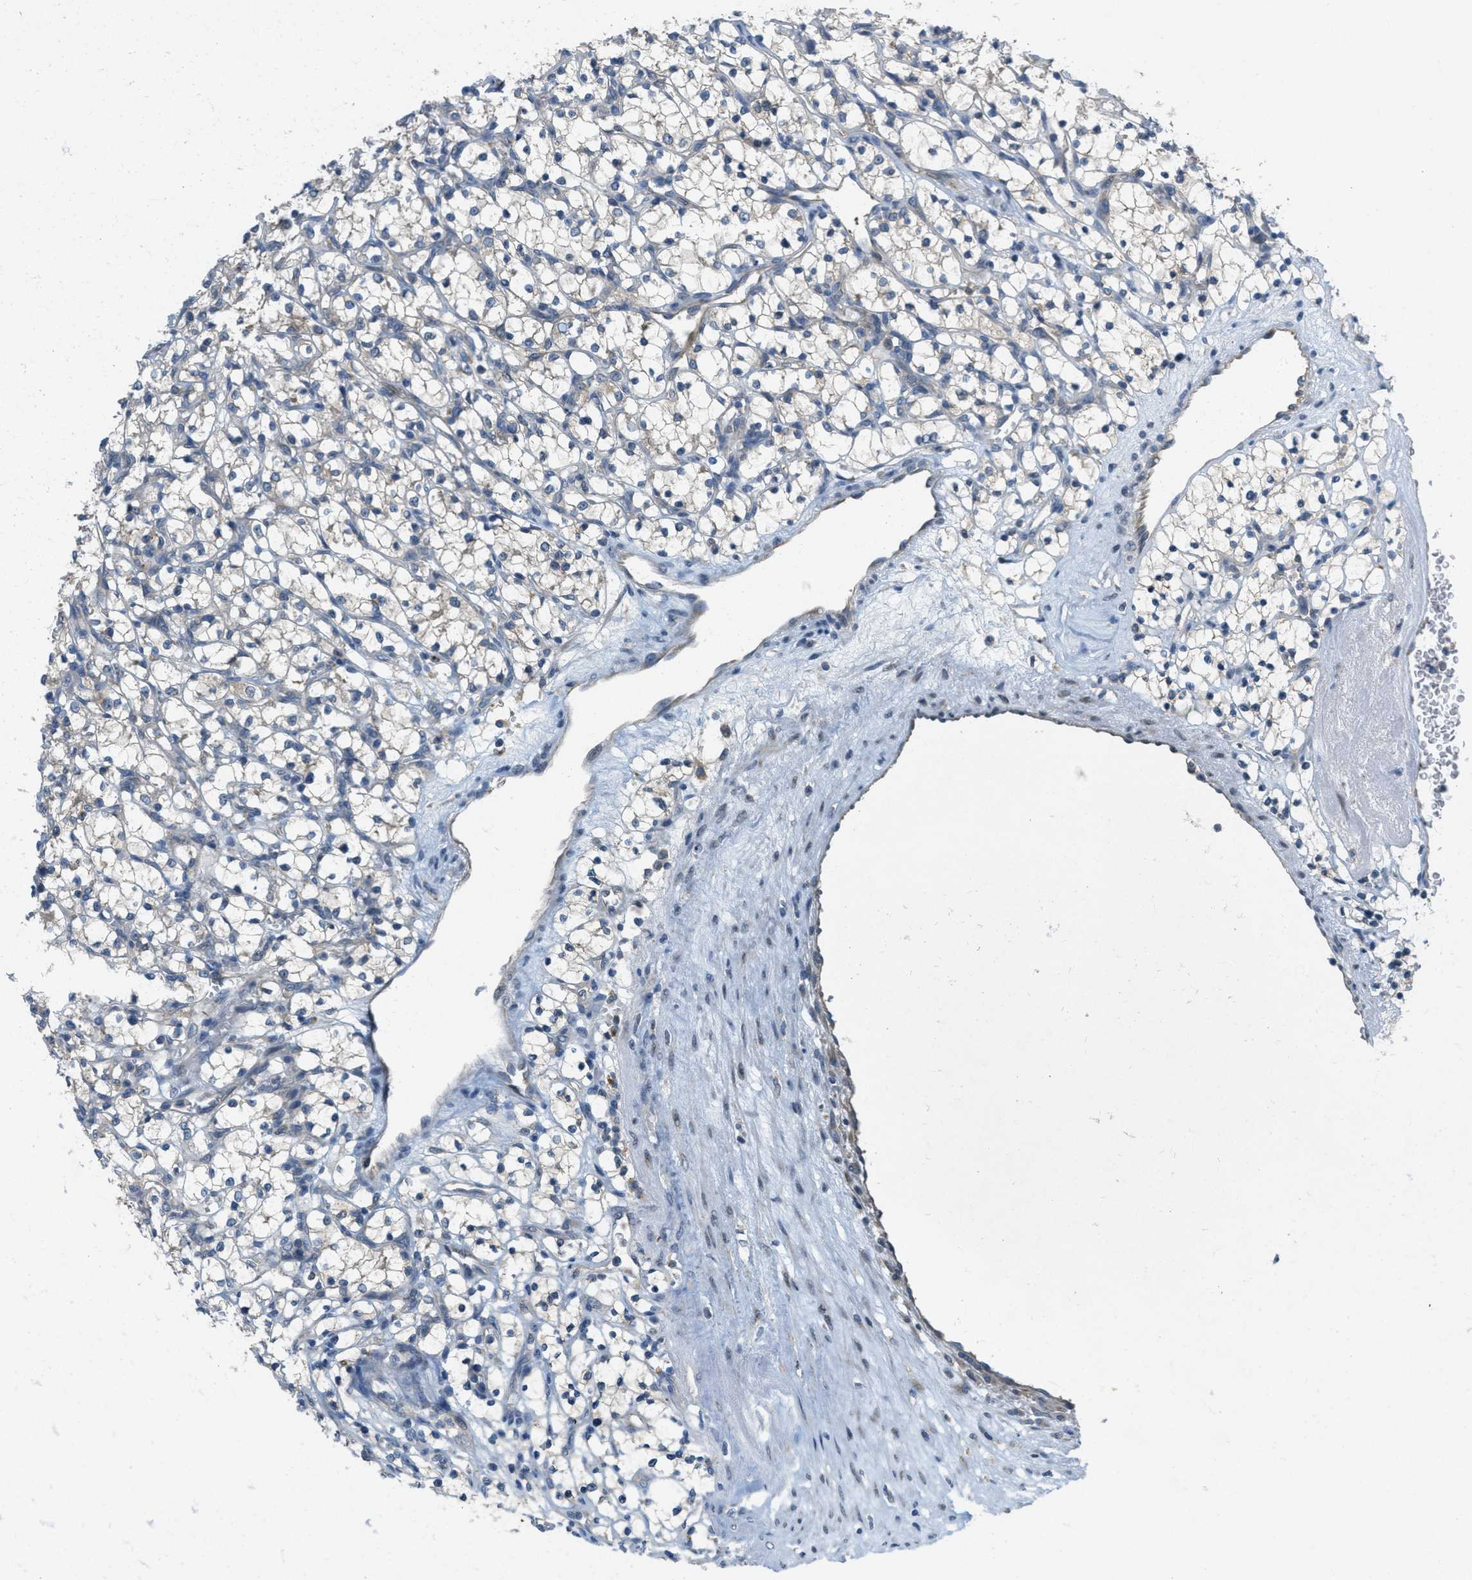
{"staining": {"intensity": "weak", "quantity": "<25%", "location": "cytoplasmic/membranous"}, "tissue": "renal cancer", "cell_type": "Tumor cells", "image_type": "cancer", "snomed": [{"axis": "morphology", "description": "Adenocarcinoma, NOS"}, {"axis": "topography", "description": "Kidney"}], "caption": "Renal adenocarcinoma stained for a protein using IHC reveals no staining tumor cells.", "gene": "SIGMAR1", "patient": {"sex": "female", "age": 69}}